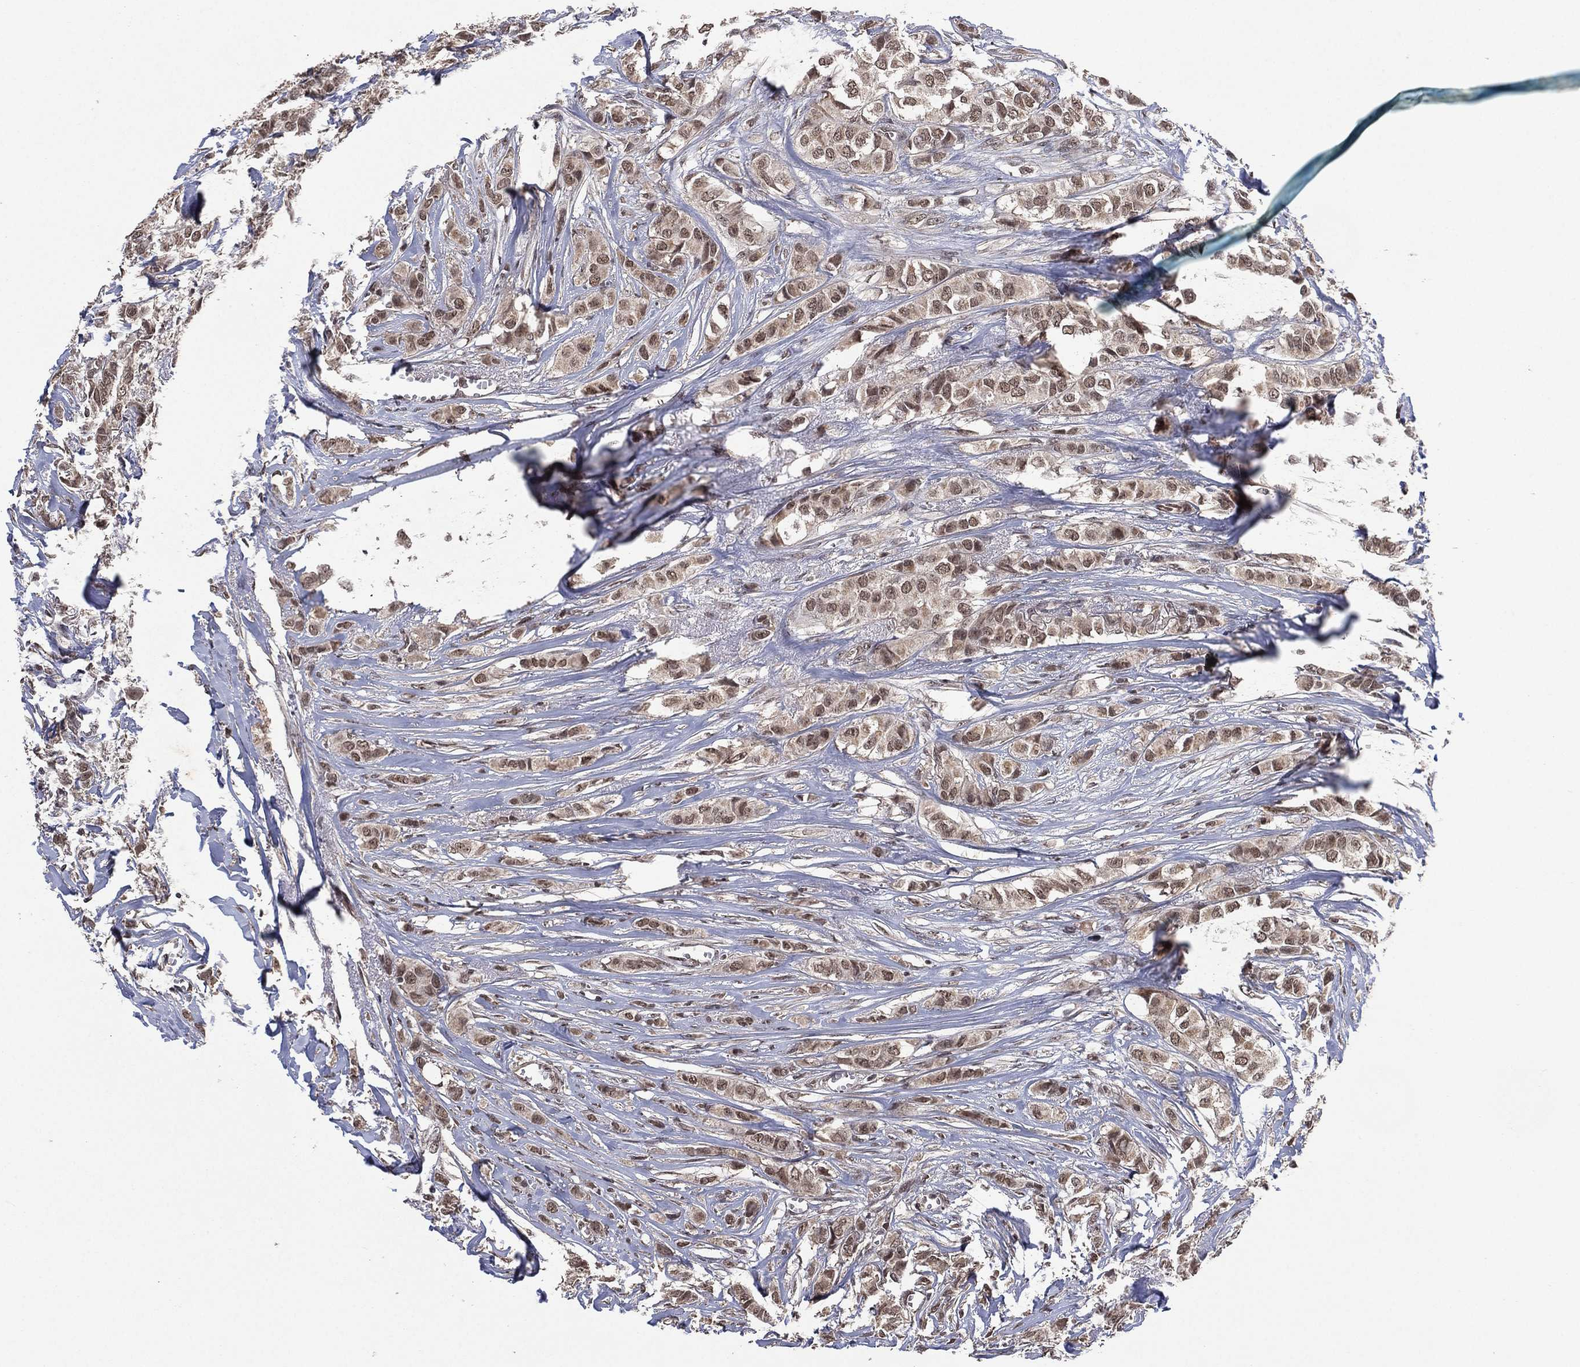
{"staining": {"intensity": "negative", "quantity": "none", "location": "none"}, "tissue": "breast cancer", "cell_type": "Tumor cells", "image_type": "cancer", "snomed": [{"axis": "morphology", "description": "Duct carcinoma"}, {"axis": "topography", "description": "Breast"}], "caption": "The image displays no significant positivity in tumor cells of breast cancer (infiltrating ductal carcinoma).", "gene": "NELFCD", "patient": {"sex": "female", "age": 85}}